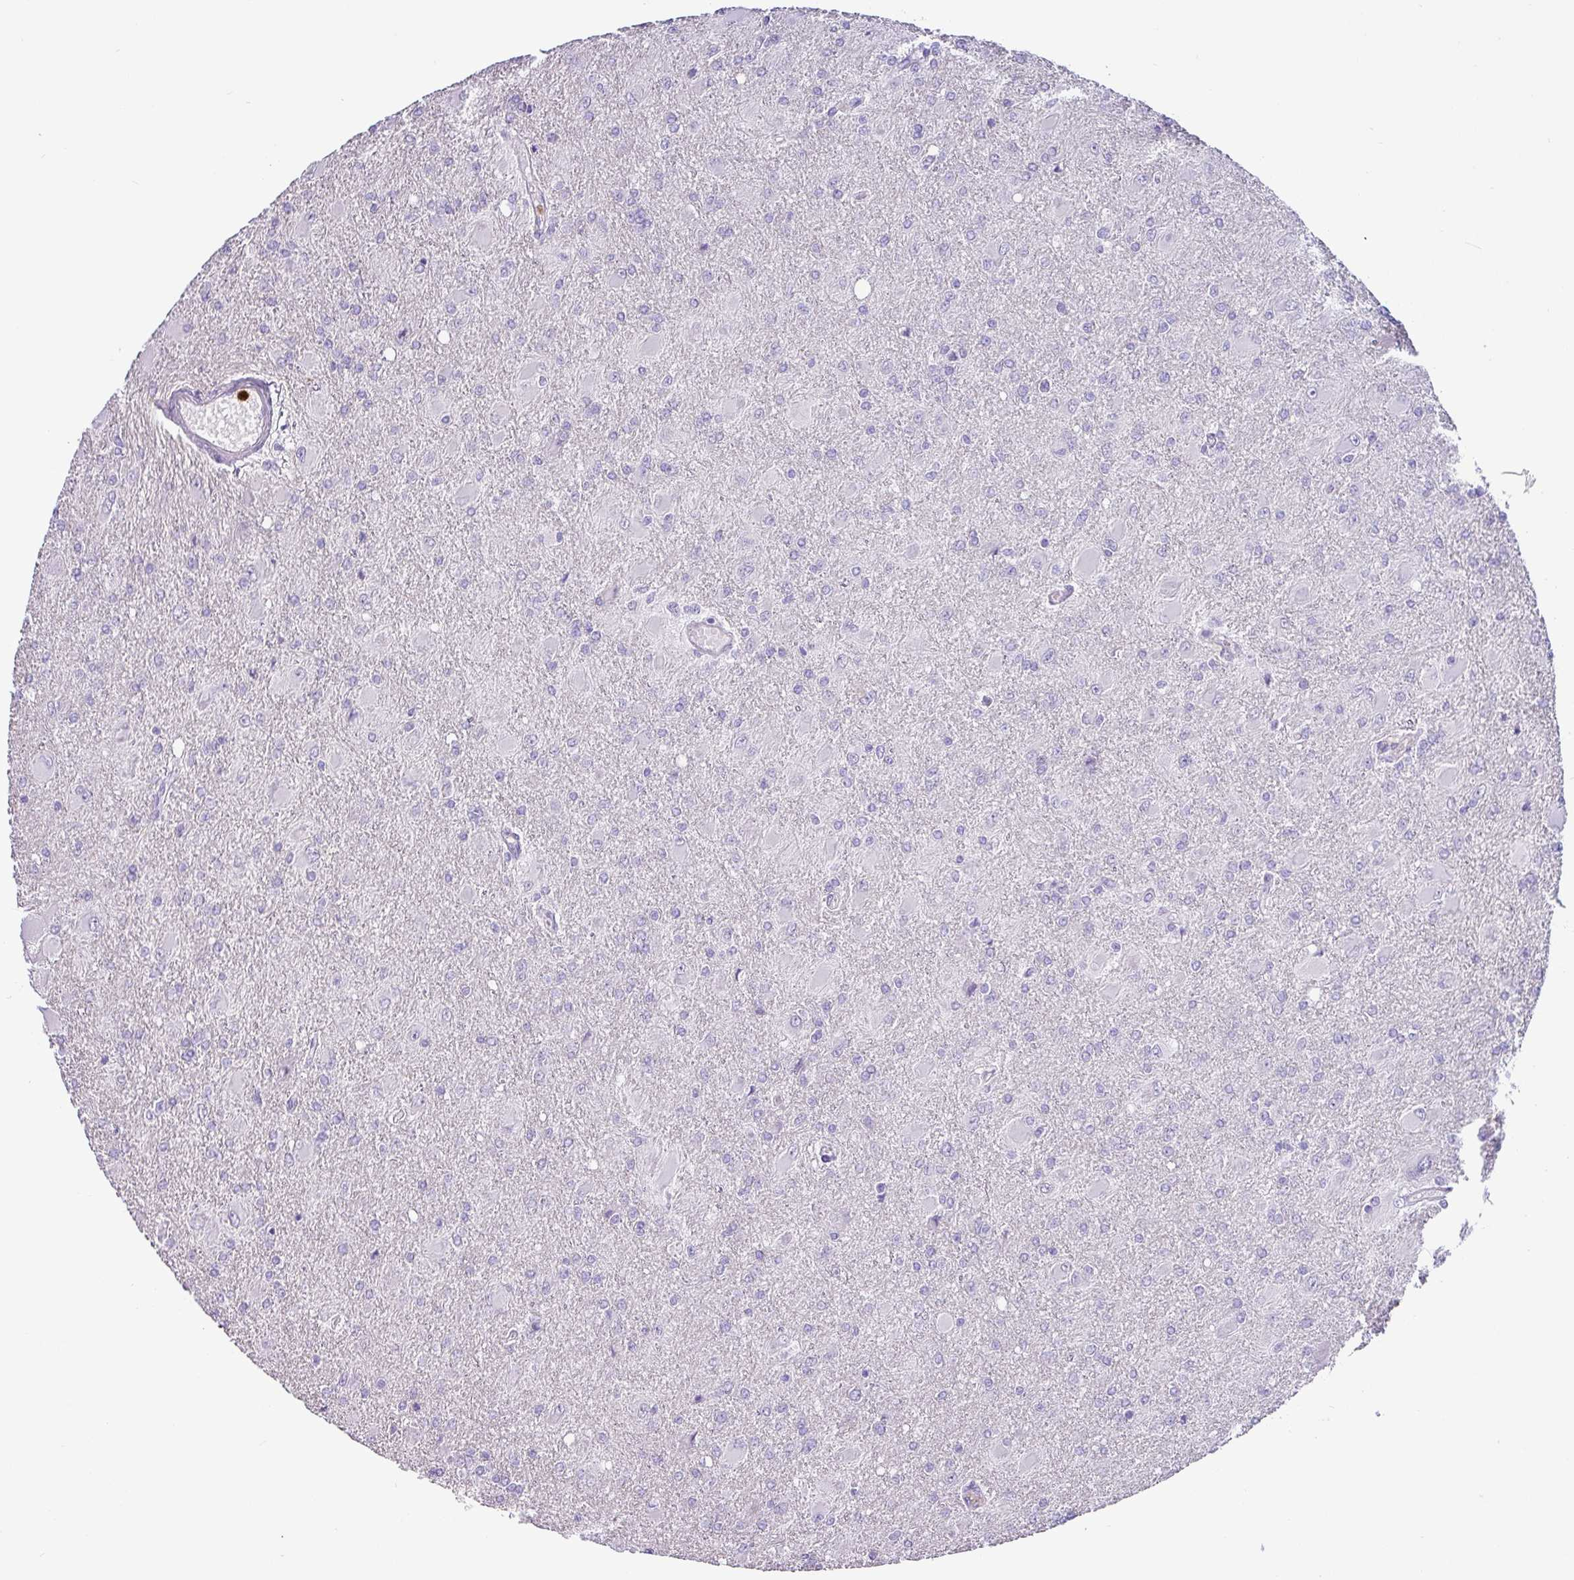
{"staining": {"intensity": "negative", "quantity": "none", "location": "none"}, "tissue": "glioma", "cell_type": "Tumor cells", "image_type": "cancer", "snomed": [{"axis": "morphology", "description": "Glioma, malignant, High grade"}, {"axis": "topography", "description": "Brain"}], "caption": "DAB (3,3'-diaminobenzidine) immunohistochemical staining of human malignant glioma (high-grade) displays no significant expression in tumor cells. Brightfield microscopy of immunohistochemistry stained with DAB (3,3'-diaminobenzidine) (brown) and hematoxylin (blue), captured at high magnification.", "gene": "SH2D3C", "patient": {"sex": "male", "age": 67}}